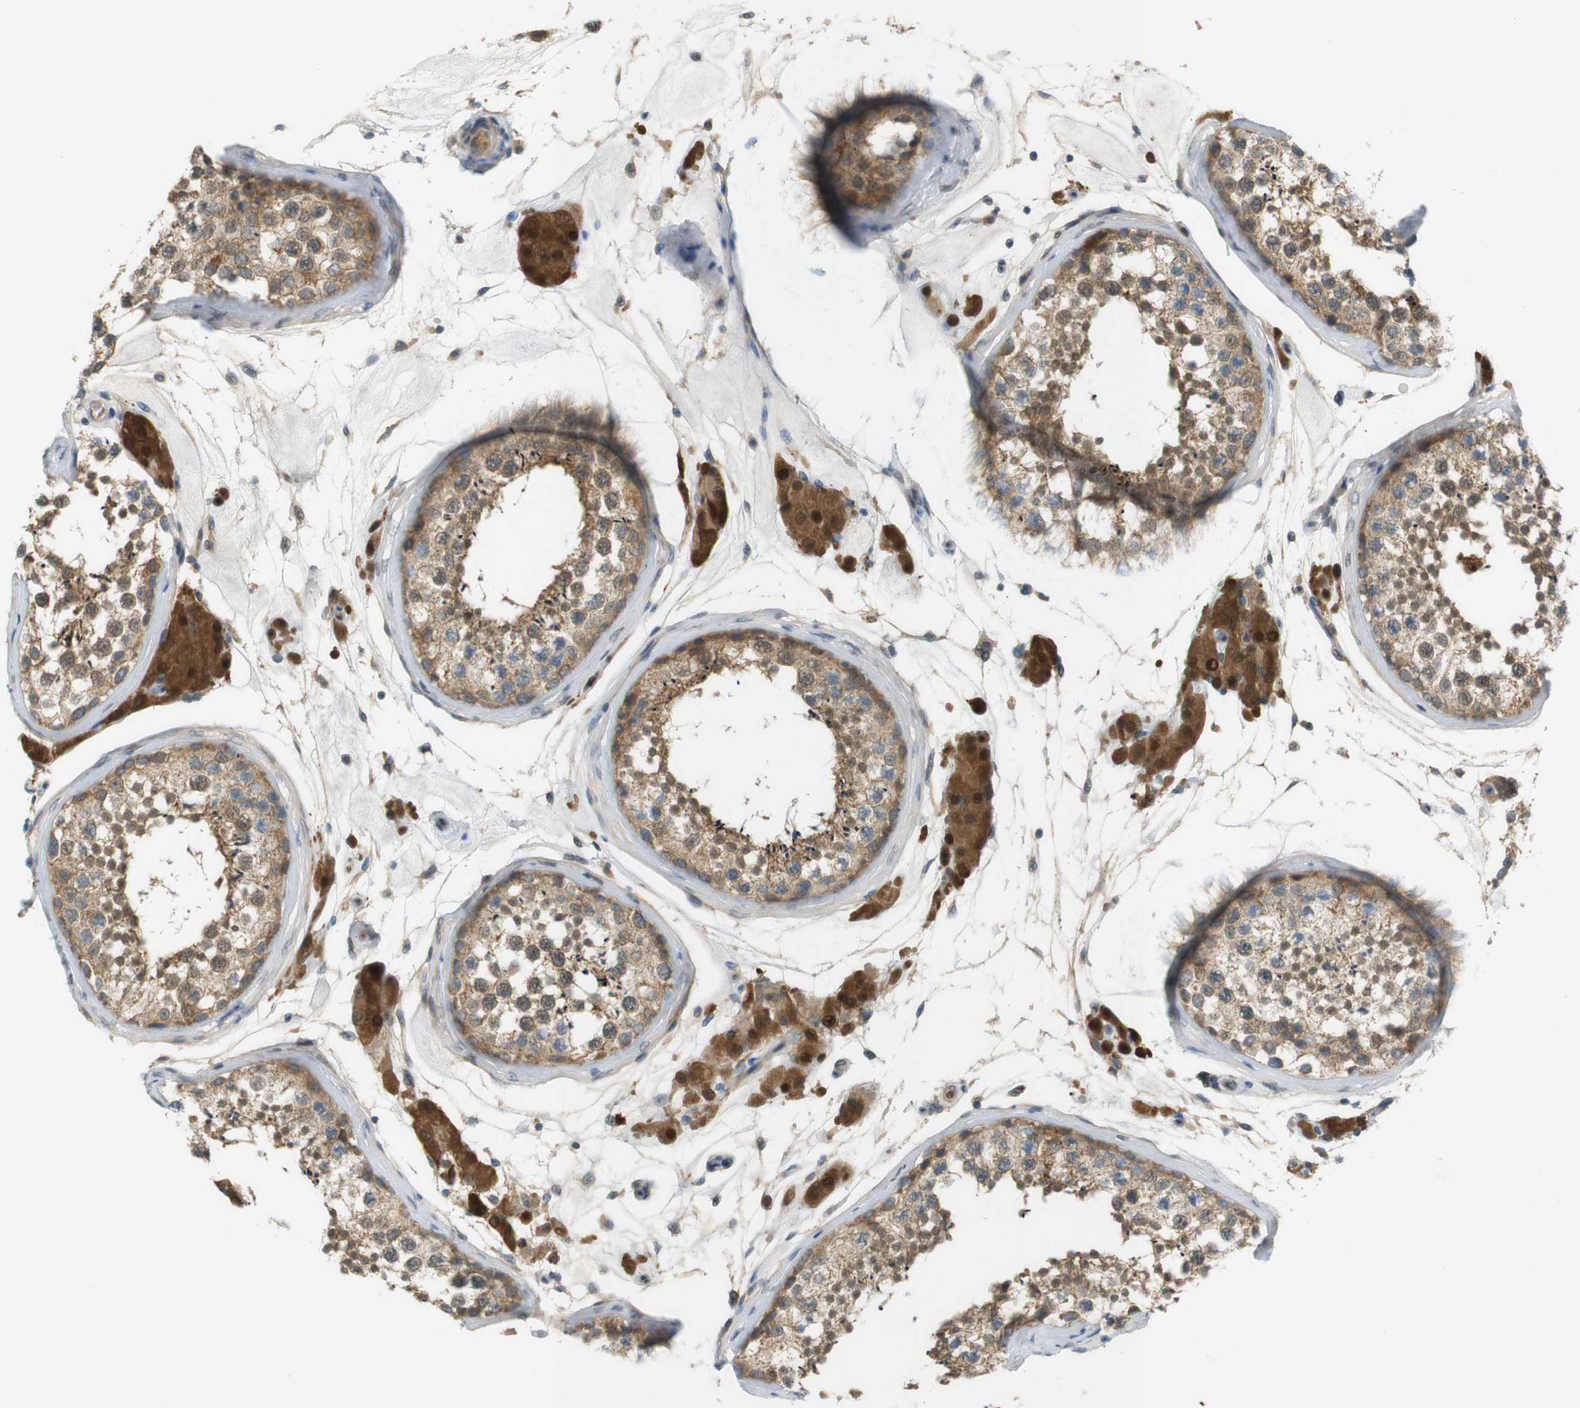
{"staining": {"intensity": "moderate", "quantity": ">75%", "location": "cytoplasmic/membranous"}, "tissue": "testis", "cell_type": "Cells in seminiferous ducts", "image_type": "normal", "snomed": [{"axis": "morphology", "description": "Normal tissue, NOS"}, {"axis": "topography", "description": "Testis"}], "caption": "Testis stained with IHC displays moderate cytoplasmic/membranous positivity in approximately >75% of cells in seminiferous ducts. (DAB IHC with brightfield microscopy, high magnification).", "gene": "ZDHHC20", "patient": {"sex": "male", "age": 46}}